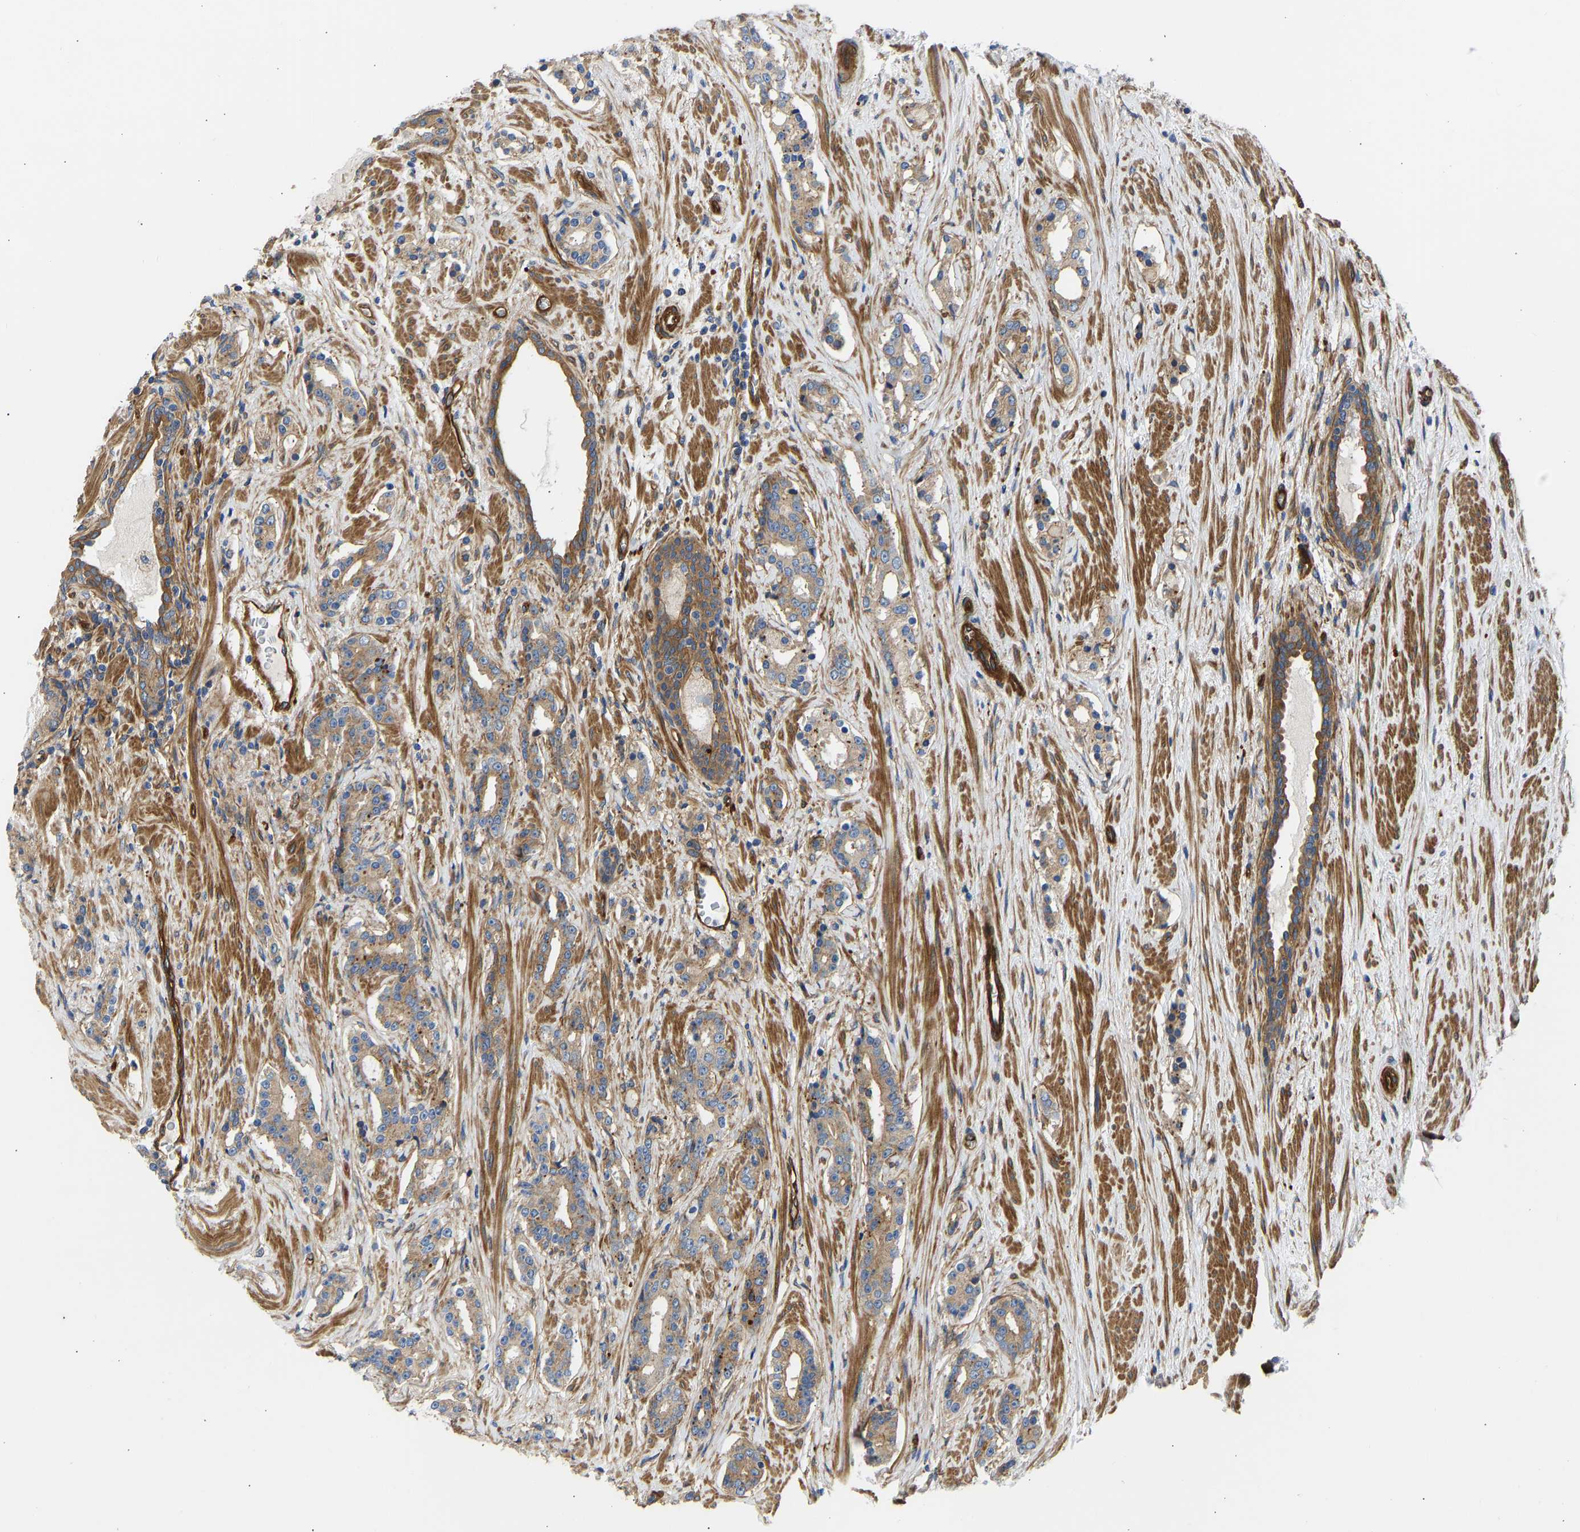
{"staining": {"intensity": "strong", "quantity": "<25%", "location": "cytoplasmic/membranous"}, "tissue": "prostate cancer", "cell_type": "Tumor cells", "image_type": "cancer", "snomed": [{"axis": "morphology", "description": "Adenocarcinoma, High grade"}, {"axis": "topography", "description": "Prostate"}], "caption": "This is a micrograph of immunohistochemistry staining of prostate cancer (adenocarcinoma (high-grade)), which shows strong staining in the cytoplasmic/membranous of tumor cells.", "gene": "MYO1C", "patient": {"sex": "male", "age": 71}}